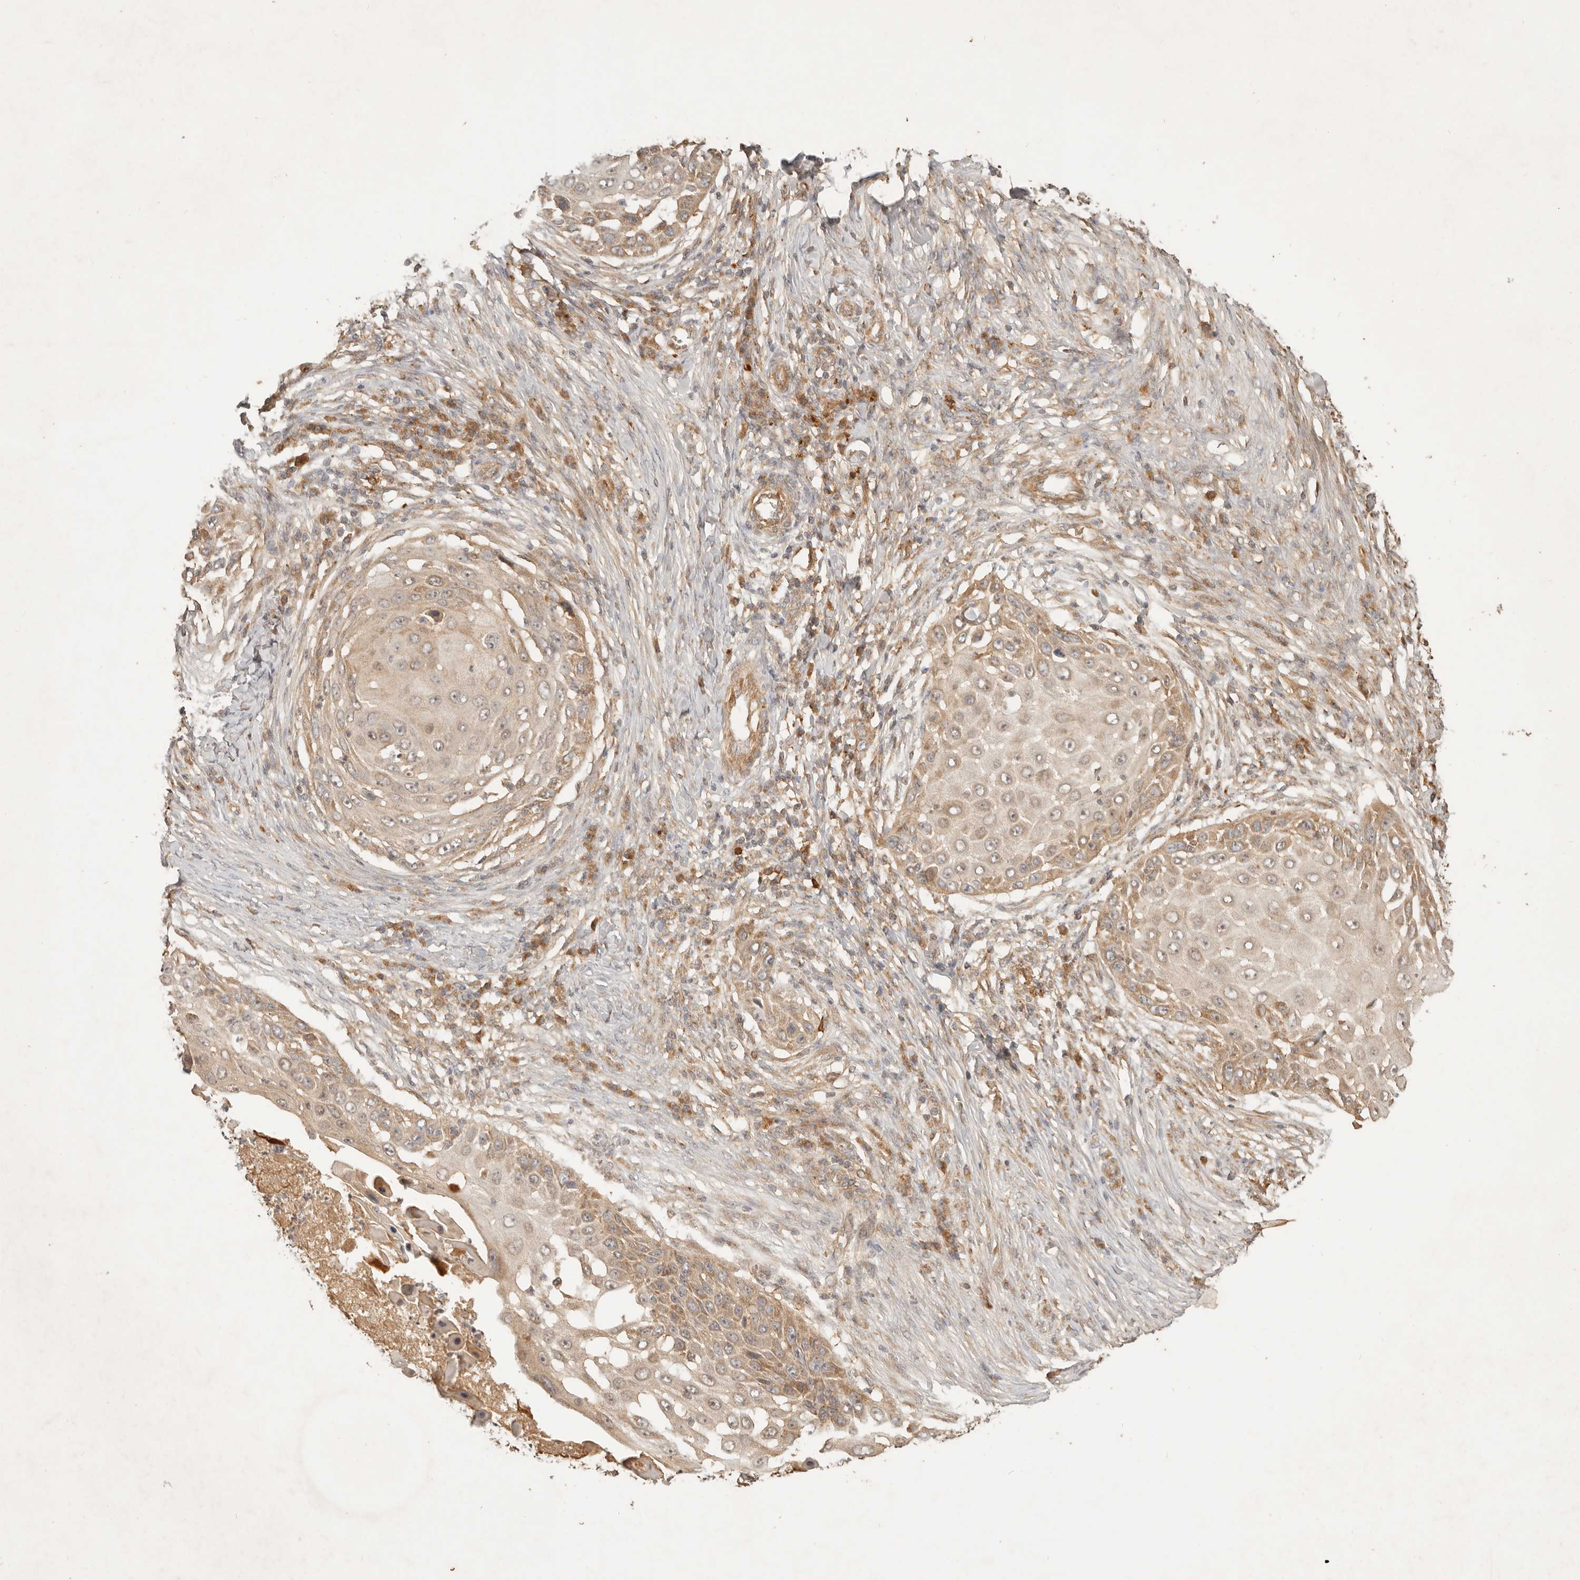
{"staining": {"intensity": "weak", "quantity": ">75%", "location": "cytoplasmic/membranous"}, "tissue": "skin cancer", "cell_type": "Tumor cells", "image_type": "cancer", "snomed": [{"axis": "morphology", "description": "Squamous cell carcinoma, NOS"}, {"axis": "topography", "description": "Skin"}], "caption": "Immunohistochemistry of human skin squamous cell carcinoma displays low levels of weak cytoplasmic/membranous expression in about >75% of tumor cells. The protein is shown in brown color, while the nuclei are stained blue.", "gene": "CLEC4C", "patient": {"sex": "female", "age": 44}}